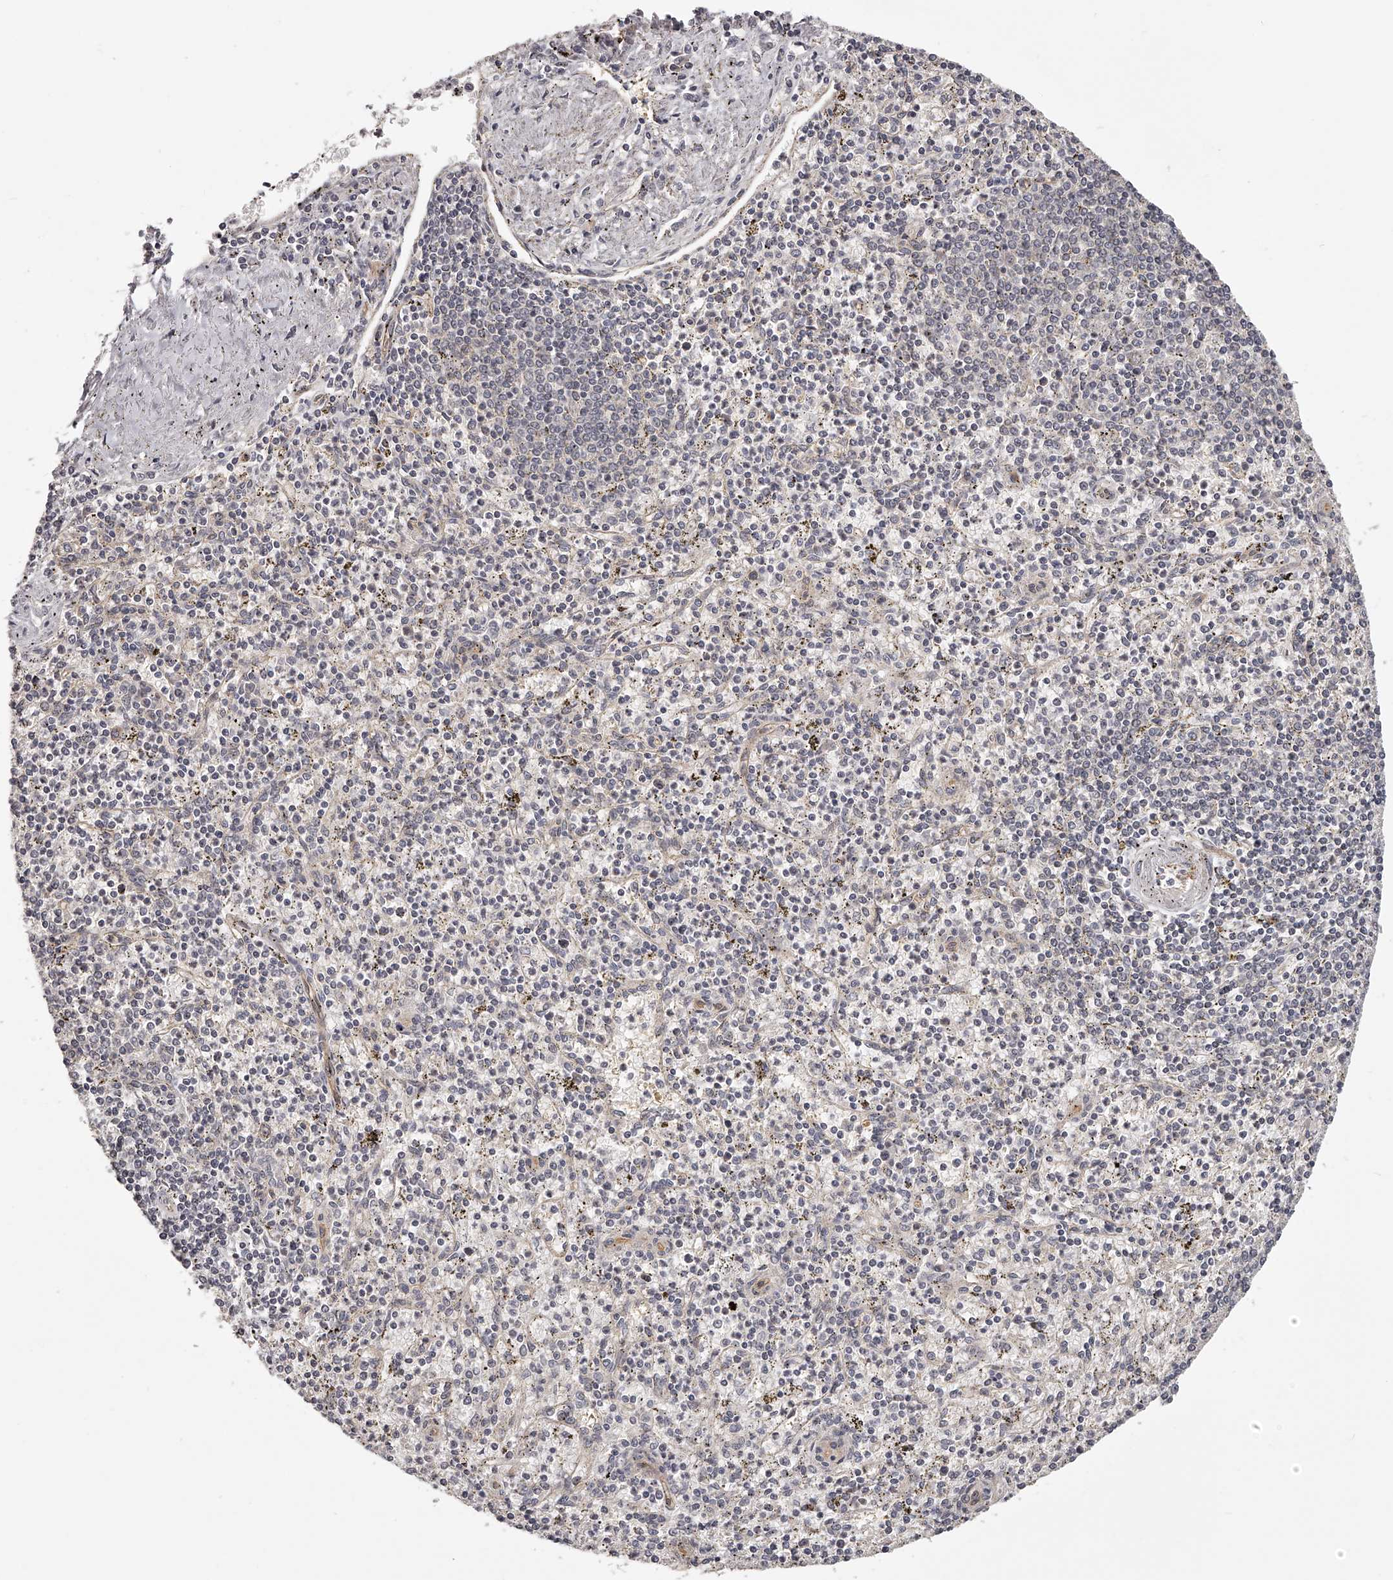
{"staining": {"intensity": "negative", "quantity": "none", "location": "none"}, "tissue": "spleen", "cell_type": "Cells in red pulp", "image_type": "normal", "snomed": [{"axis": "morphology", "description": "Normal tissue, NOS"}, {"axis": "topography", "description": "Spleen"}], "caption": "This is a histopathology image of IHC staining of benign spleen, which shows no expression in cells in red pulp.", "gene": "ZNF582", "patient": {"sex": "male", "age": 72}}